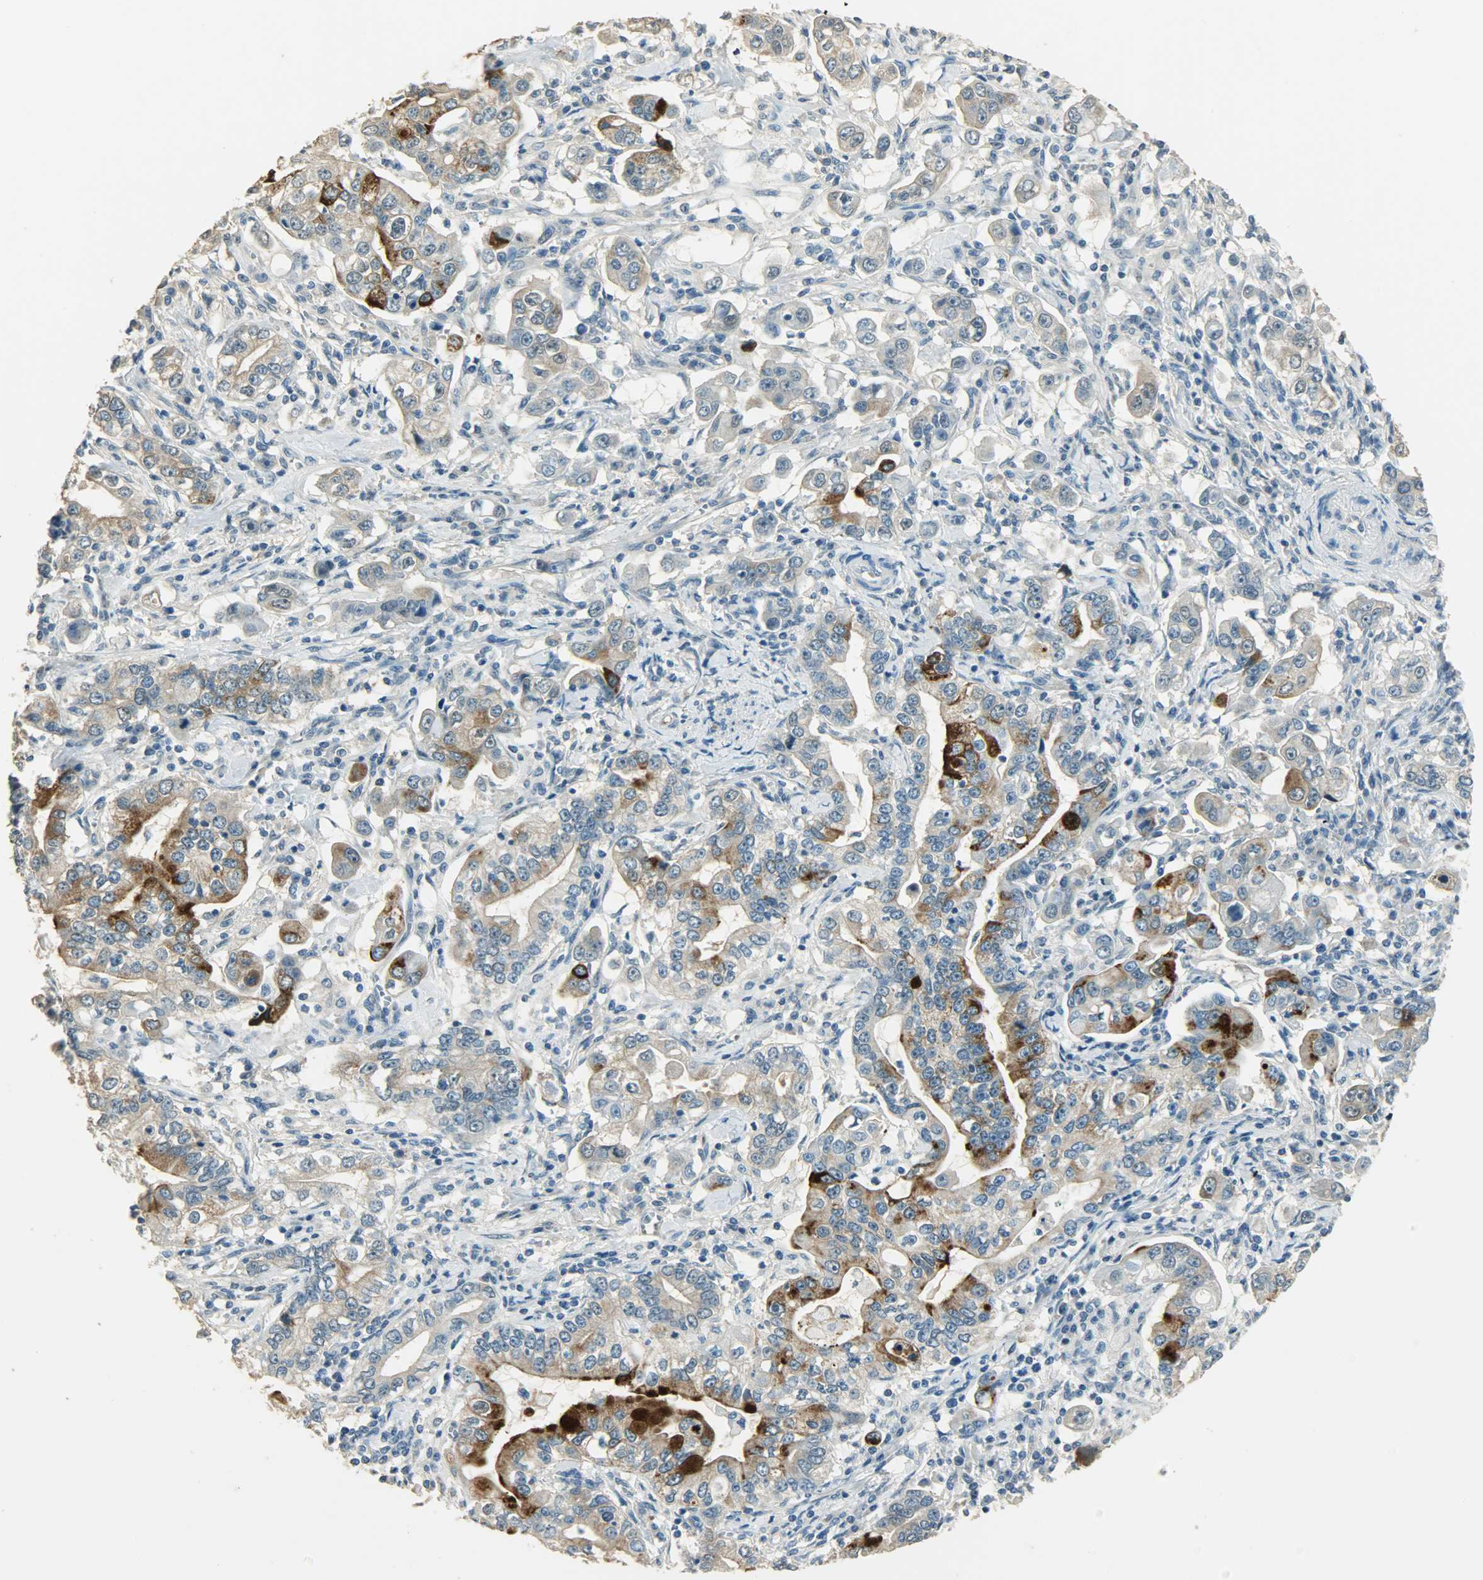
{"staining": {"intensity": "strong", "quantity": "25%-75%", "location": "cytoplasmic/membranous"}, "tissue": "stomach cancer", "cell_type": "Tumor cells", "image_type": "cancer", "snomed": [{"axis": "morphology", "description": "Adenocarcinoma, NOS"}, {"axis": "topography", "description": "Stomach, lower"}], "caption": "Strong cytoplasmic/membranous expression is present in approximately 25%-75% of tumor cells in stomach adenocarcinoma.", "gene": "PRMT5", "patient": {"sex": "female", "age": 72}}